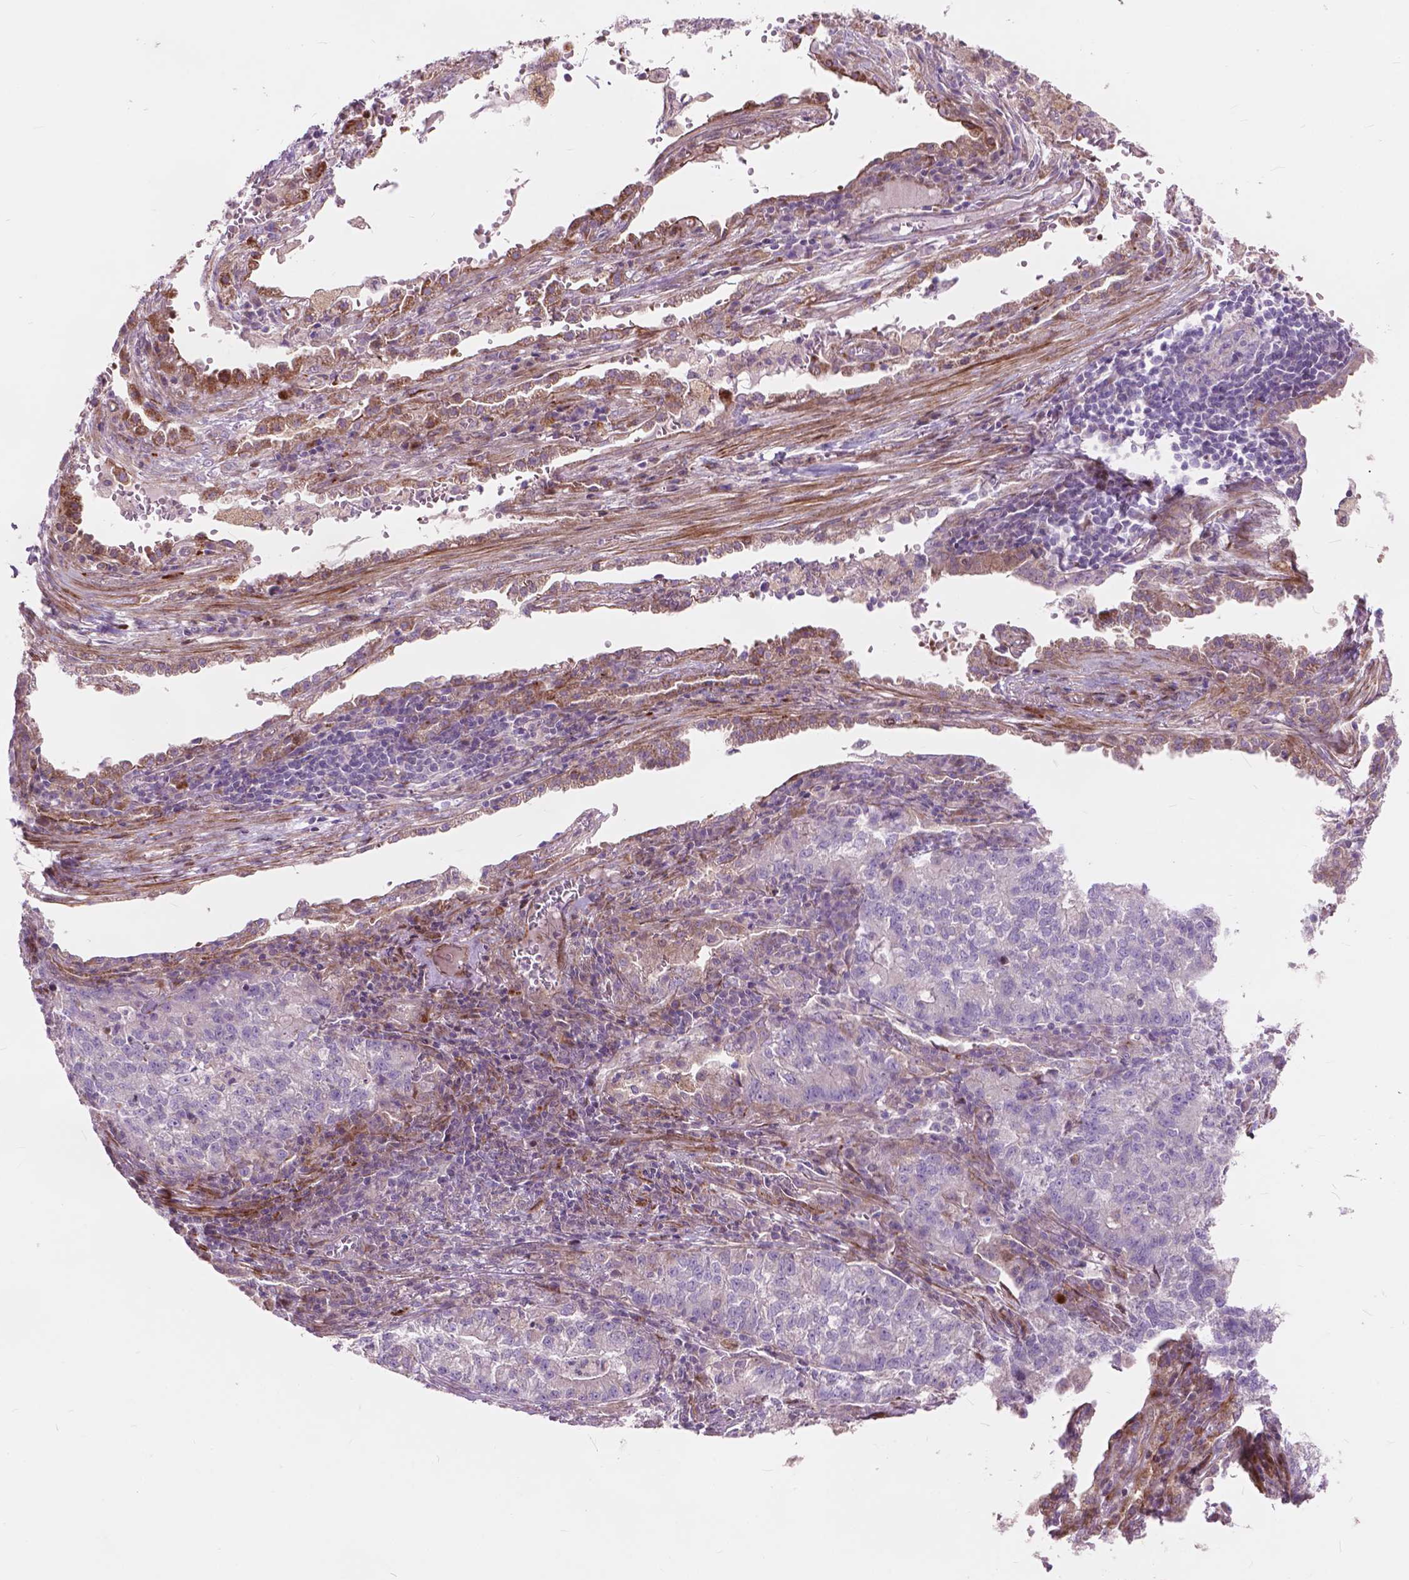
{"staining": {"intensity": "negative", "quantity": "none", "location": "none"}, "tissue": "lung cancer", "cell_type": "Tumor cells", "image_type": "cancer", "snomed": [{"axis": "morphology", "description": "Adenocarcinoma, NOS"}, {"axis": "topography", "description": "Lung"}], "caption": "IHC micrograph of neoplastic tissue: human lung adenocarcinoma stained with DAB reveals no significant protein staining in tumor cells.", "gene": "MORN1", "patient": {"sex": "male", "age": 57}}